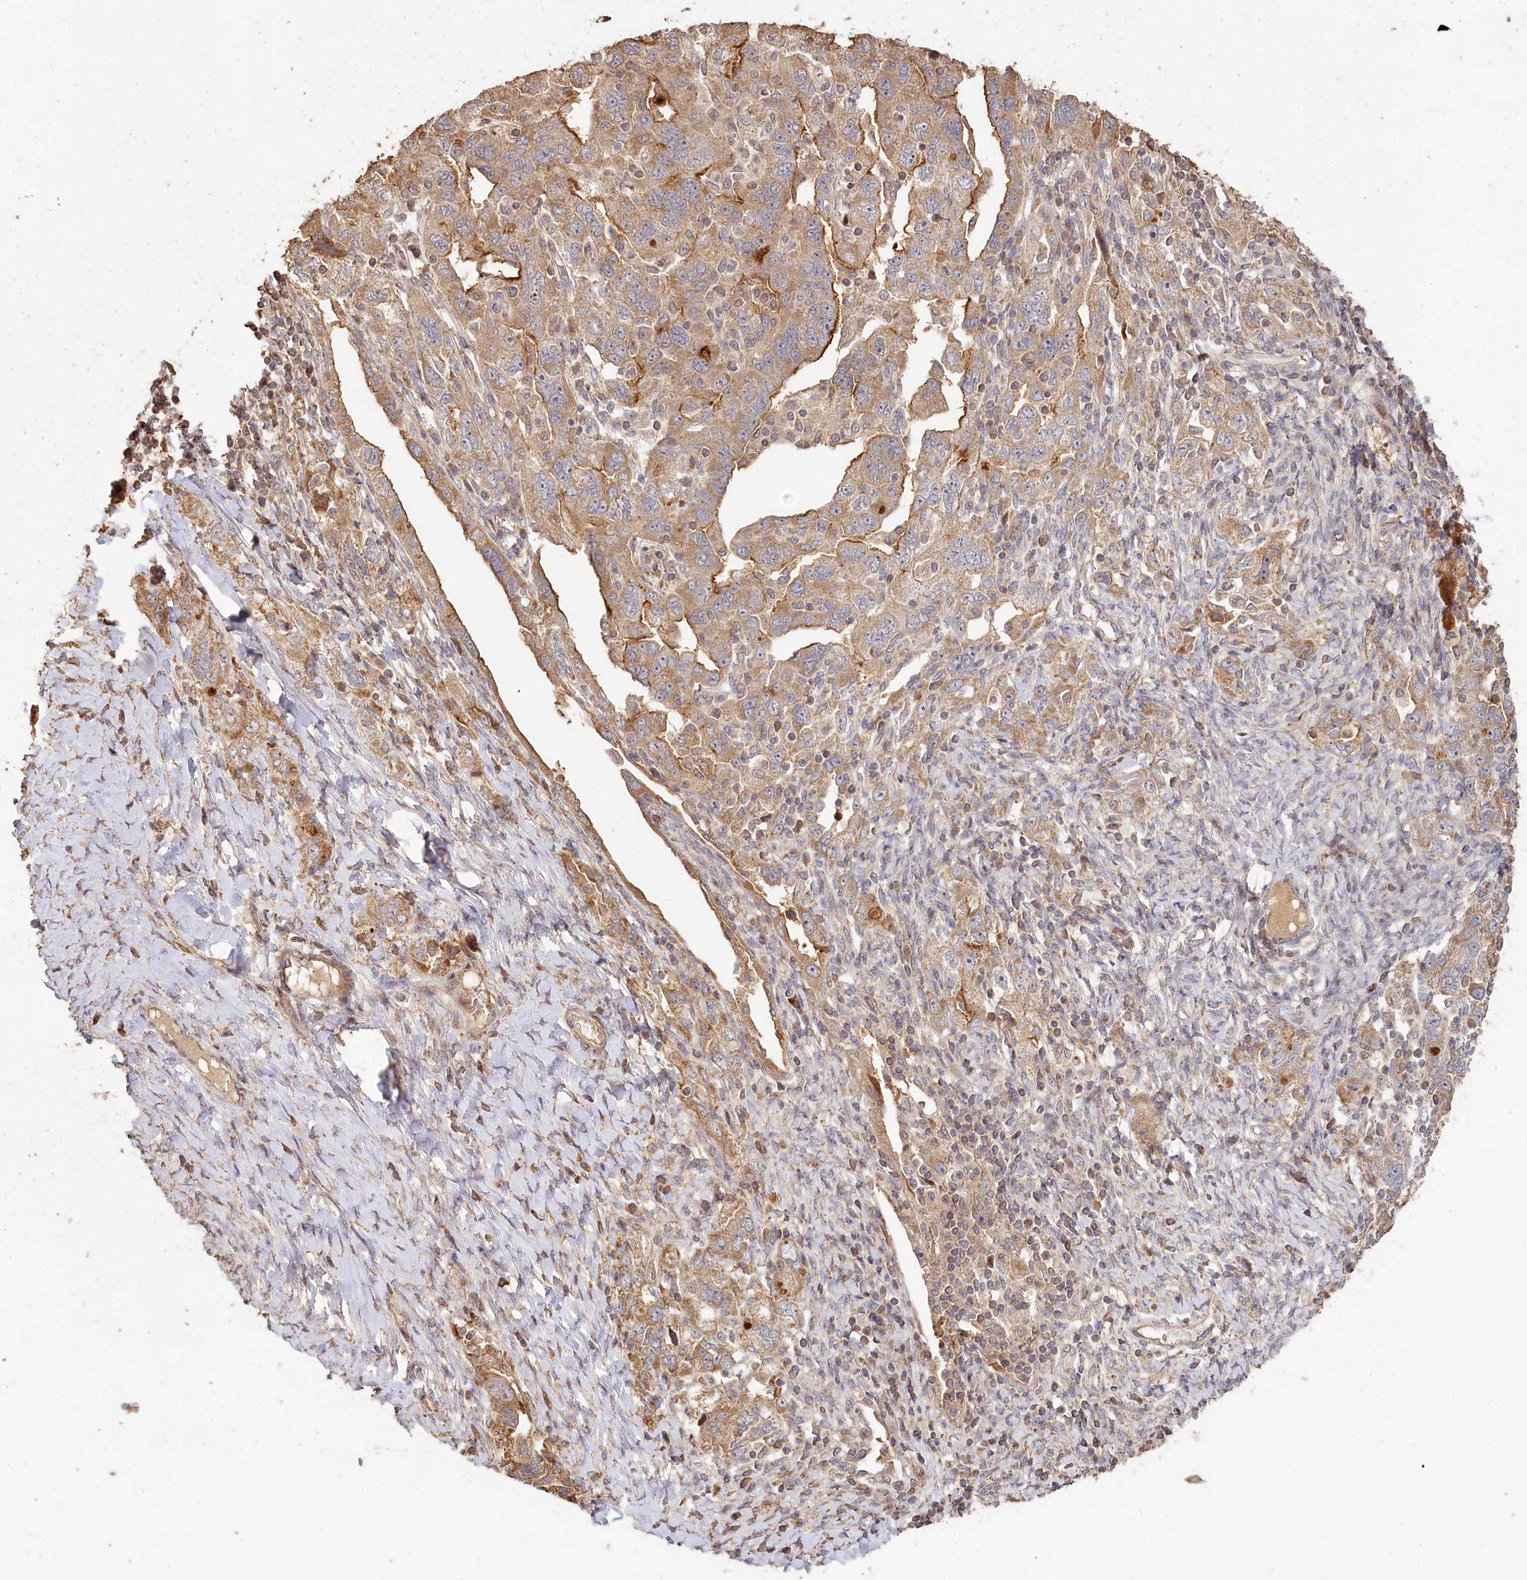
{"staining": {"intensity": "moderate", "quantity": ">75%", "location": "cytoplasmic/membranous"}, "tissue": "ovarian cancer", "cell_type": "Tumor cells", "image_type": "cancer", "snomed": [{"axis": "morphology", "description": "Carcinoma, NOS"}, {"axis": "morphology", "description": "Cystadenocarcinoma, serous, NOS"}, {"axis": "topography", "description": "Ovary"}], "caption": "Immunohistochemical staining of human serous cystadenocarcinoma (ovarian) displays medium levels of moderate cytoplasmic/membranous protein positivity in about >75% of tumor cells.", "gene": "HAL", "patient": {"sex": "female", "age": 69}}